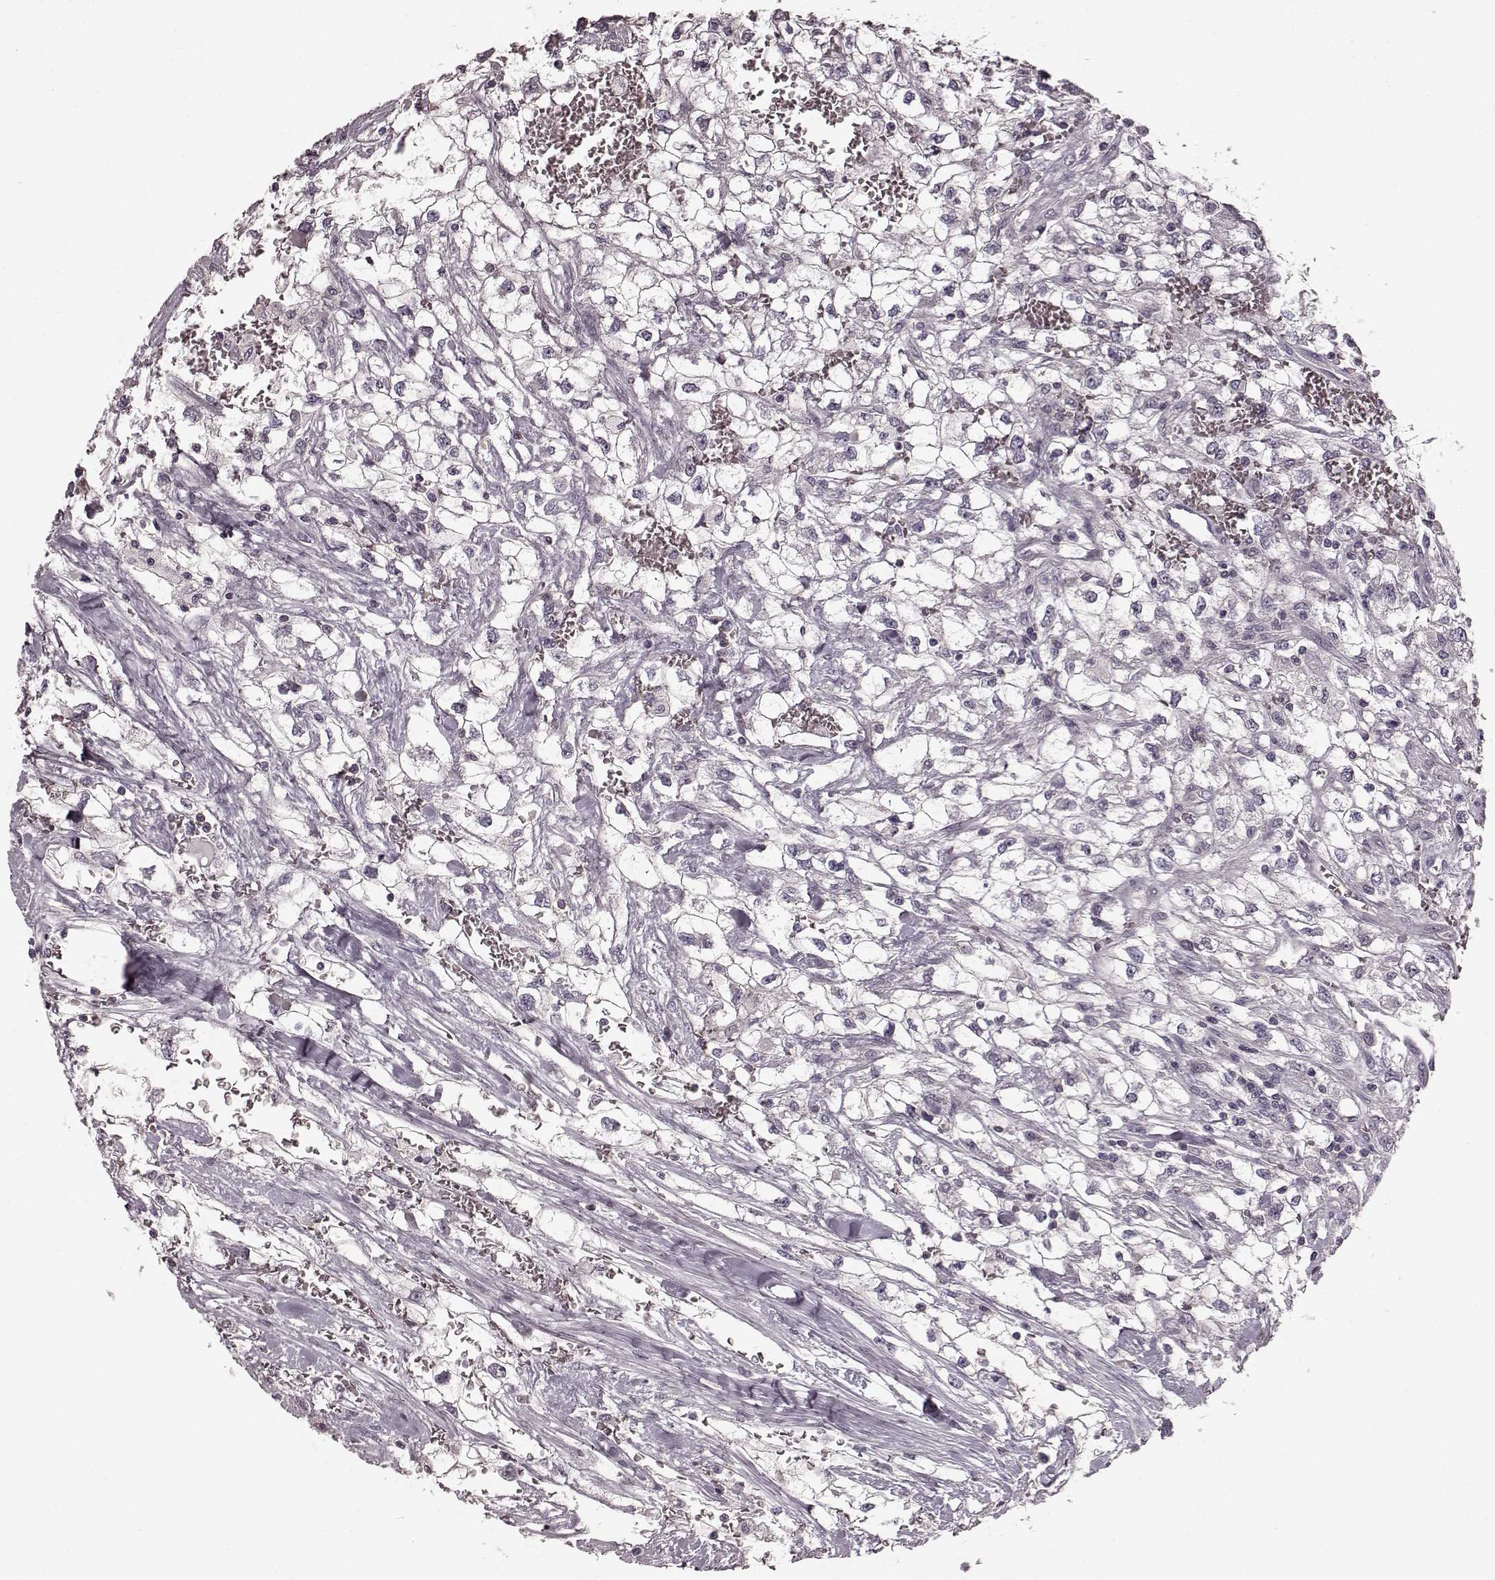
{"staining": {"intensity": "negative", "quantity": "none", "location": "none"}, "tissue": "renal cancer", "cell_type": "Tumor cells", "image_type": "cancer", "snomed": [{"axis": "morphology", "description": "Adenocarcinoma, NOS"}, {"axis": "topography", "description": "Kidney"}], "caption": "Tumor cells are negative for protein expression in human renal adenocarcinoma. (DAB (3,3'-diaminobenzidine) immunohistochemistry with hematoxylin counter stain).", "gene": "CD28", "patient": {"sex": "male", "age": 59}}